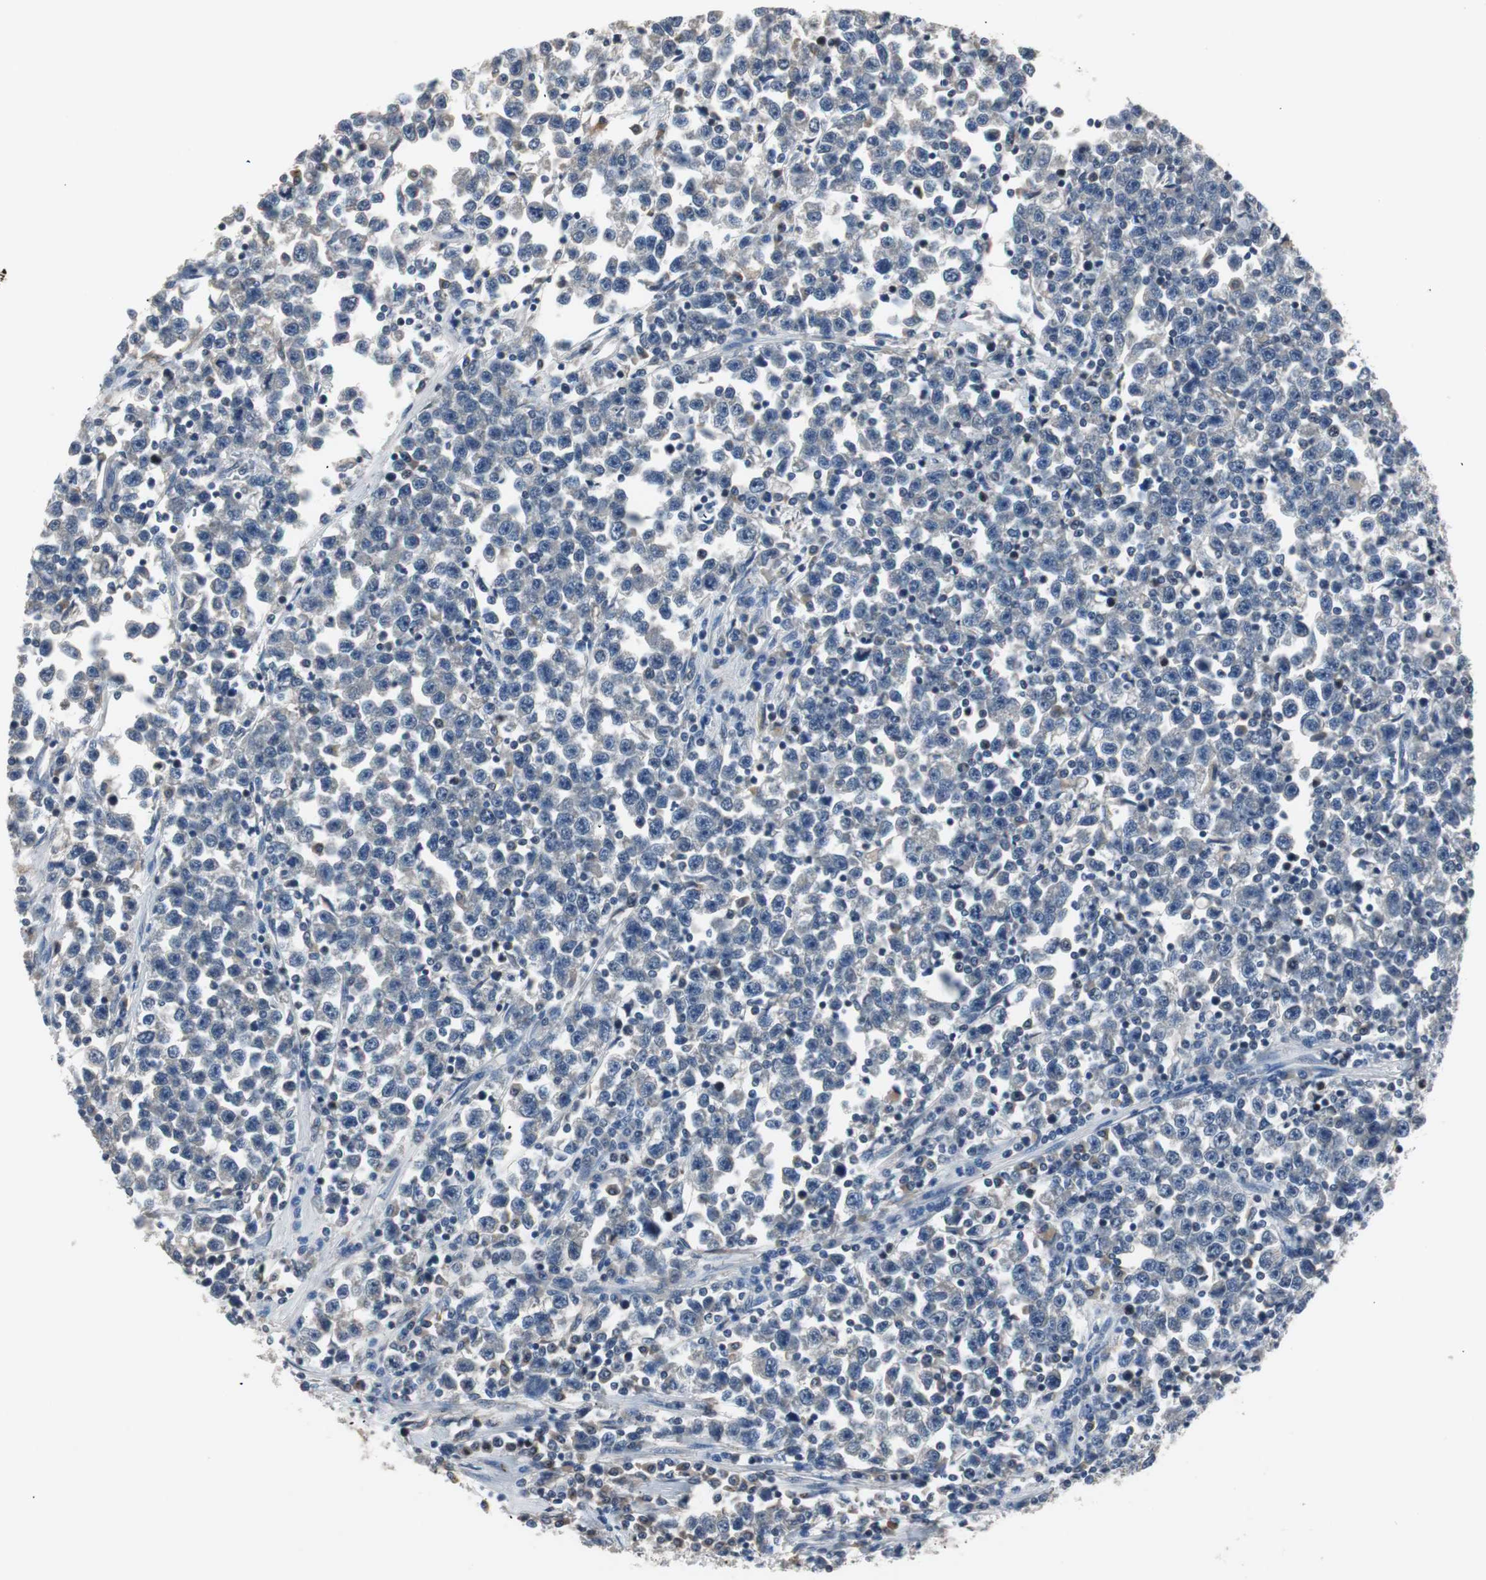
{"staining": {"intensity": "weak", "quantity": "<25%", "location": "cytoplasmic/membranous"}, "tissue": "testis cancer", "cell_type": "Tumor cells", "image_type": "cancer", "snomed": [{"axis": "morphology", "description": "Seminoma, NOS"}, {"axis": "topography", "description": "Testis"}], "caption": "Testis cancer was stained to show a protein in brown. There is no significant staining in tumor cells.", "gene": "PCYT1B", "patient": {"sex": "male", "age": 43}}